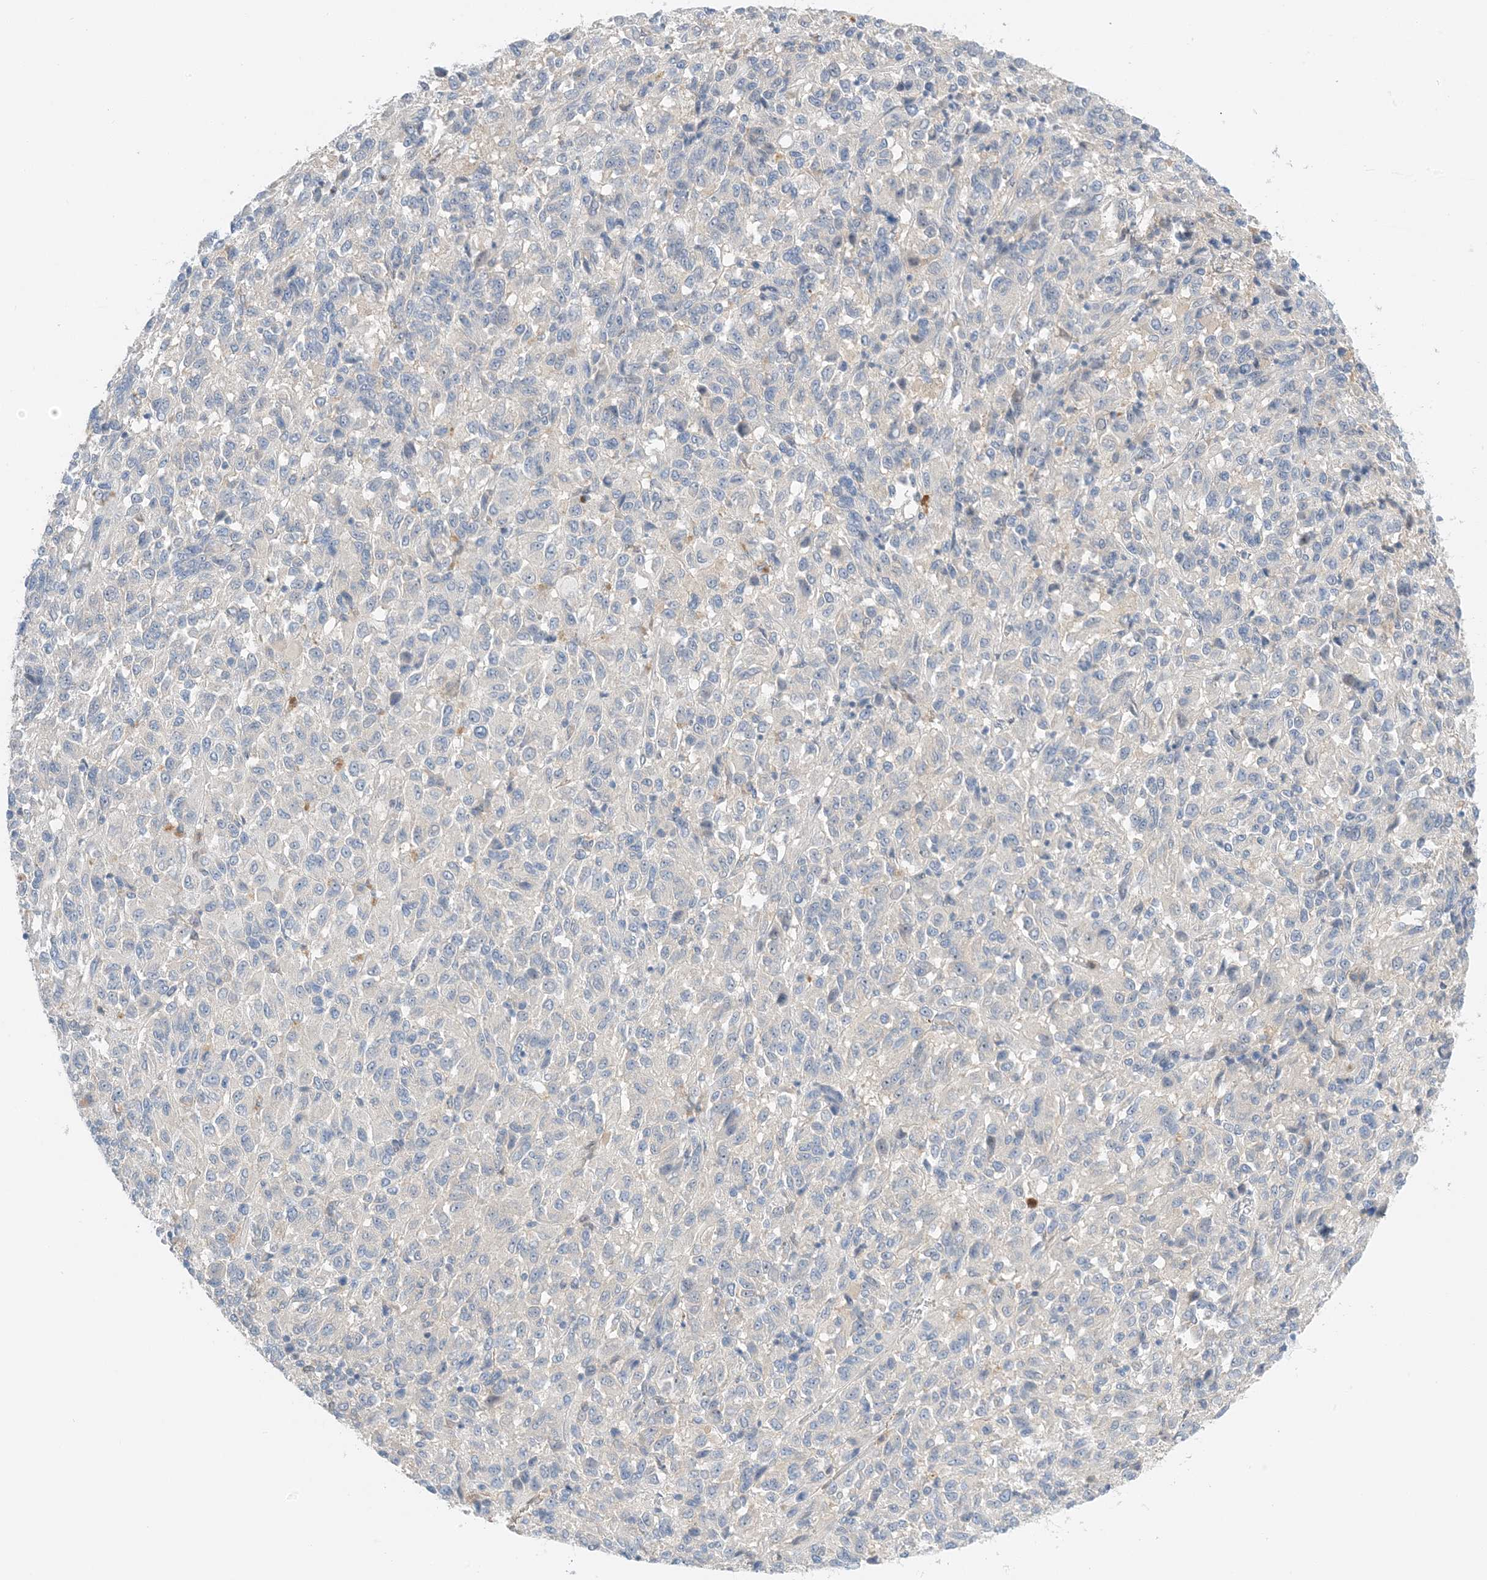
{"staining": {"intensity": "negative", "quantity": "none", "location": "none"}, "tissue": "melanoma", "cell_type": "Tumor cells", "image_type": "cancer", "snomed": [{"axis": "morphology", "description": "Malignant melanoma, Metastatic site"}, {"axis": "topography", "description": "Lung"}], "caption": "A photomicrograph of melanoma stained for a protein reveals no brown staining in tumor cells. The staining was performed using DAB to visualize the protein expression in brown, while the nuclei were stained in blue with hematoxylin (Magnification: 20x).", "gene": "KIFBP", "patient": {"sex": "male", "age": 64}}